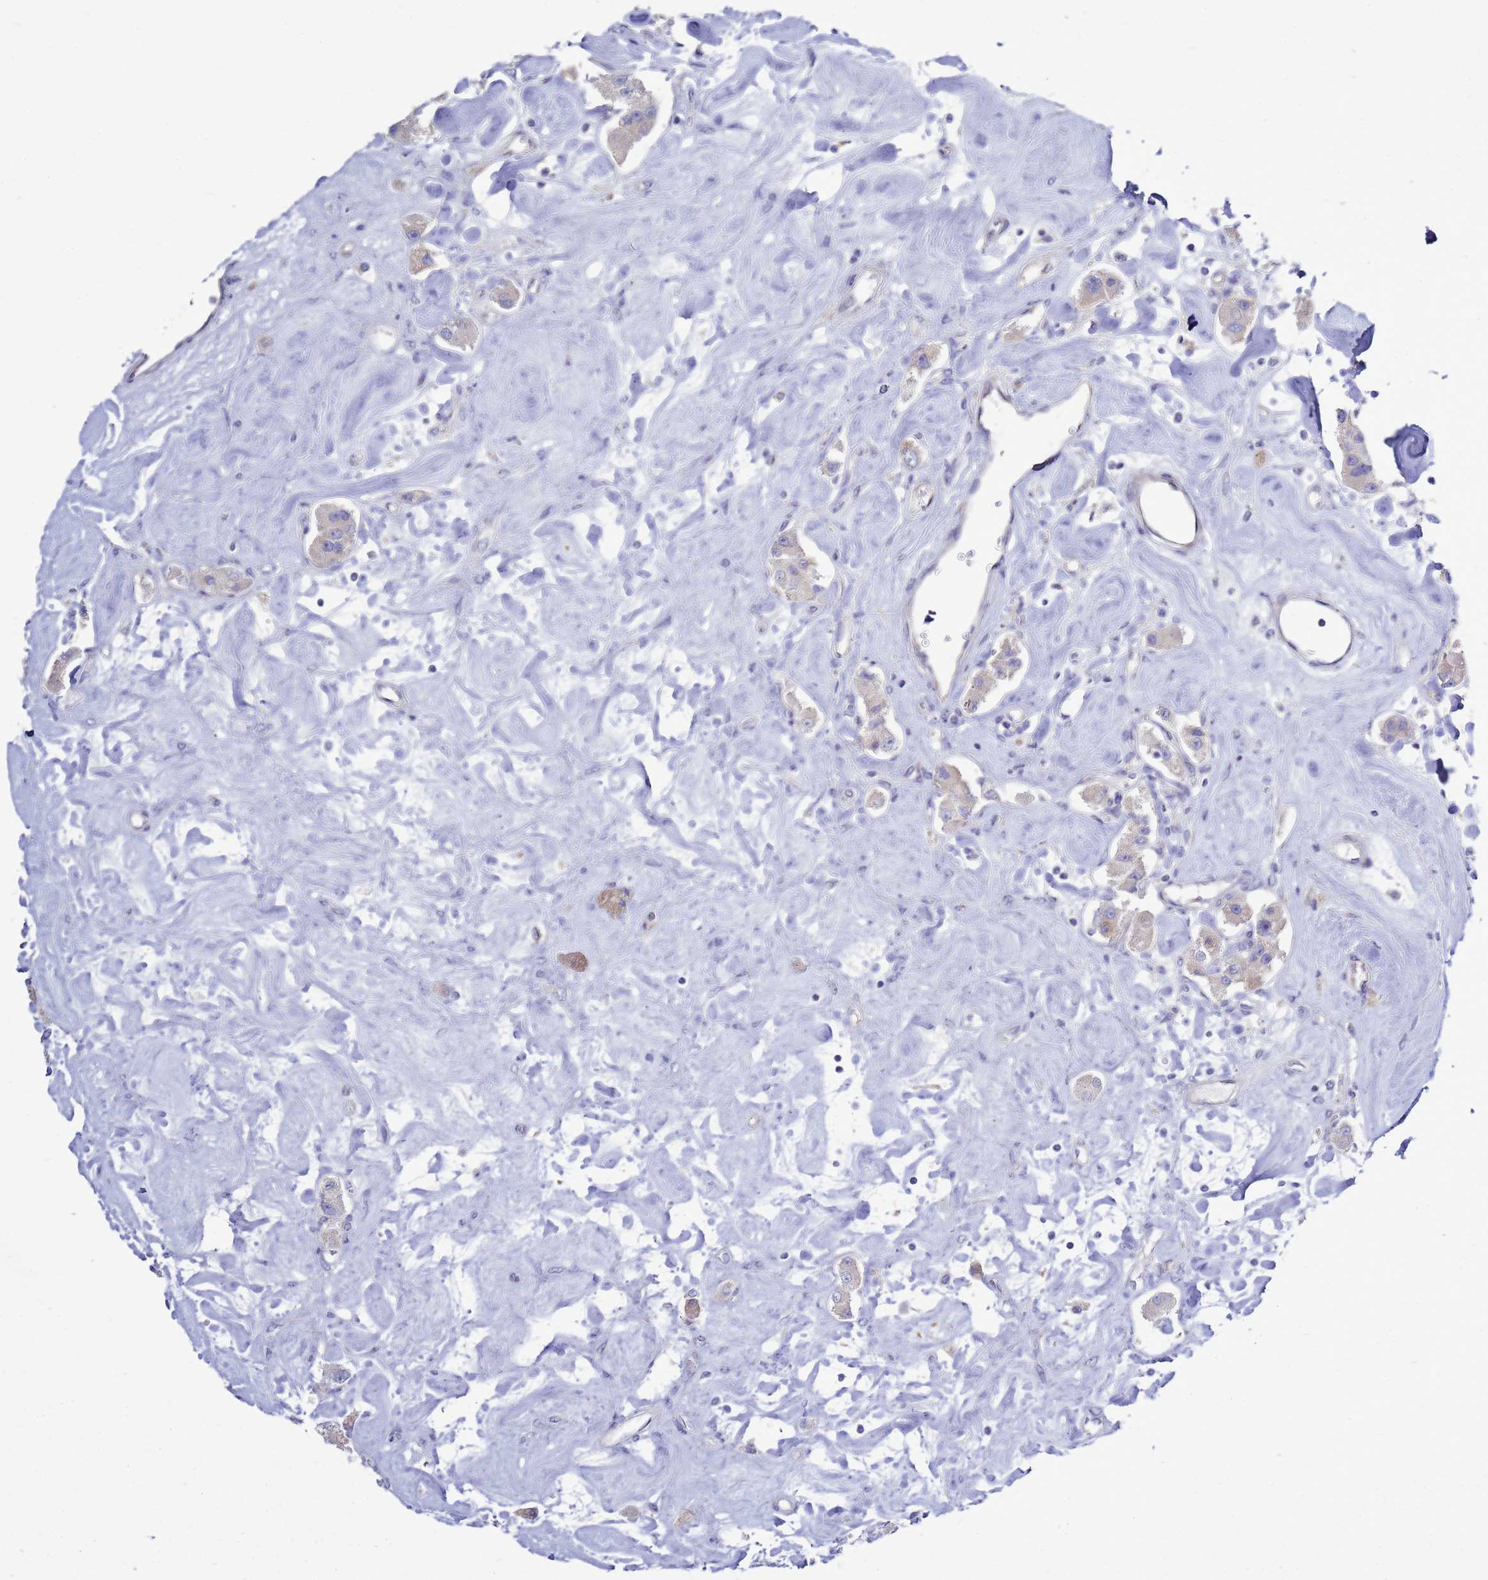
{"staining": {"intensity": "negative", "quantity": "none", "location": "none"}, "tissue": "carcinoid", "cell_type": "Tumor cells", "image_type": "cancer", "snomed": [{"axis": "morphology", "description": "Carcinoid, malignant, NOS"}, {"axis": "topography", "description": "Pancreas"}], "caption": "The histopathology image exhibits no staining of tumor cells in malignant carcinoid.", "gene": "MON1B", "patient": {"sex": "male", "age": 41}}